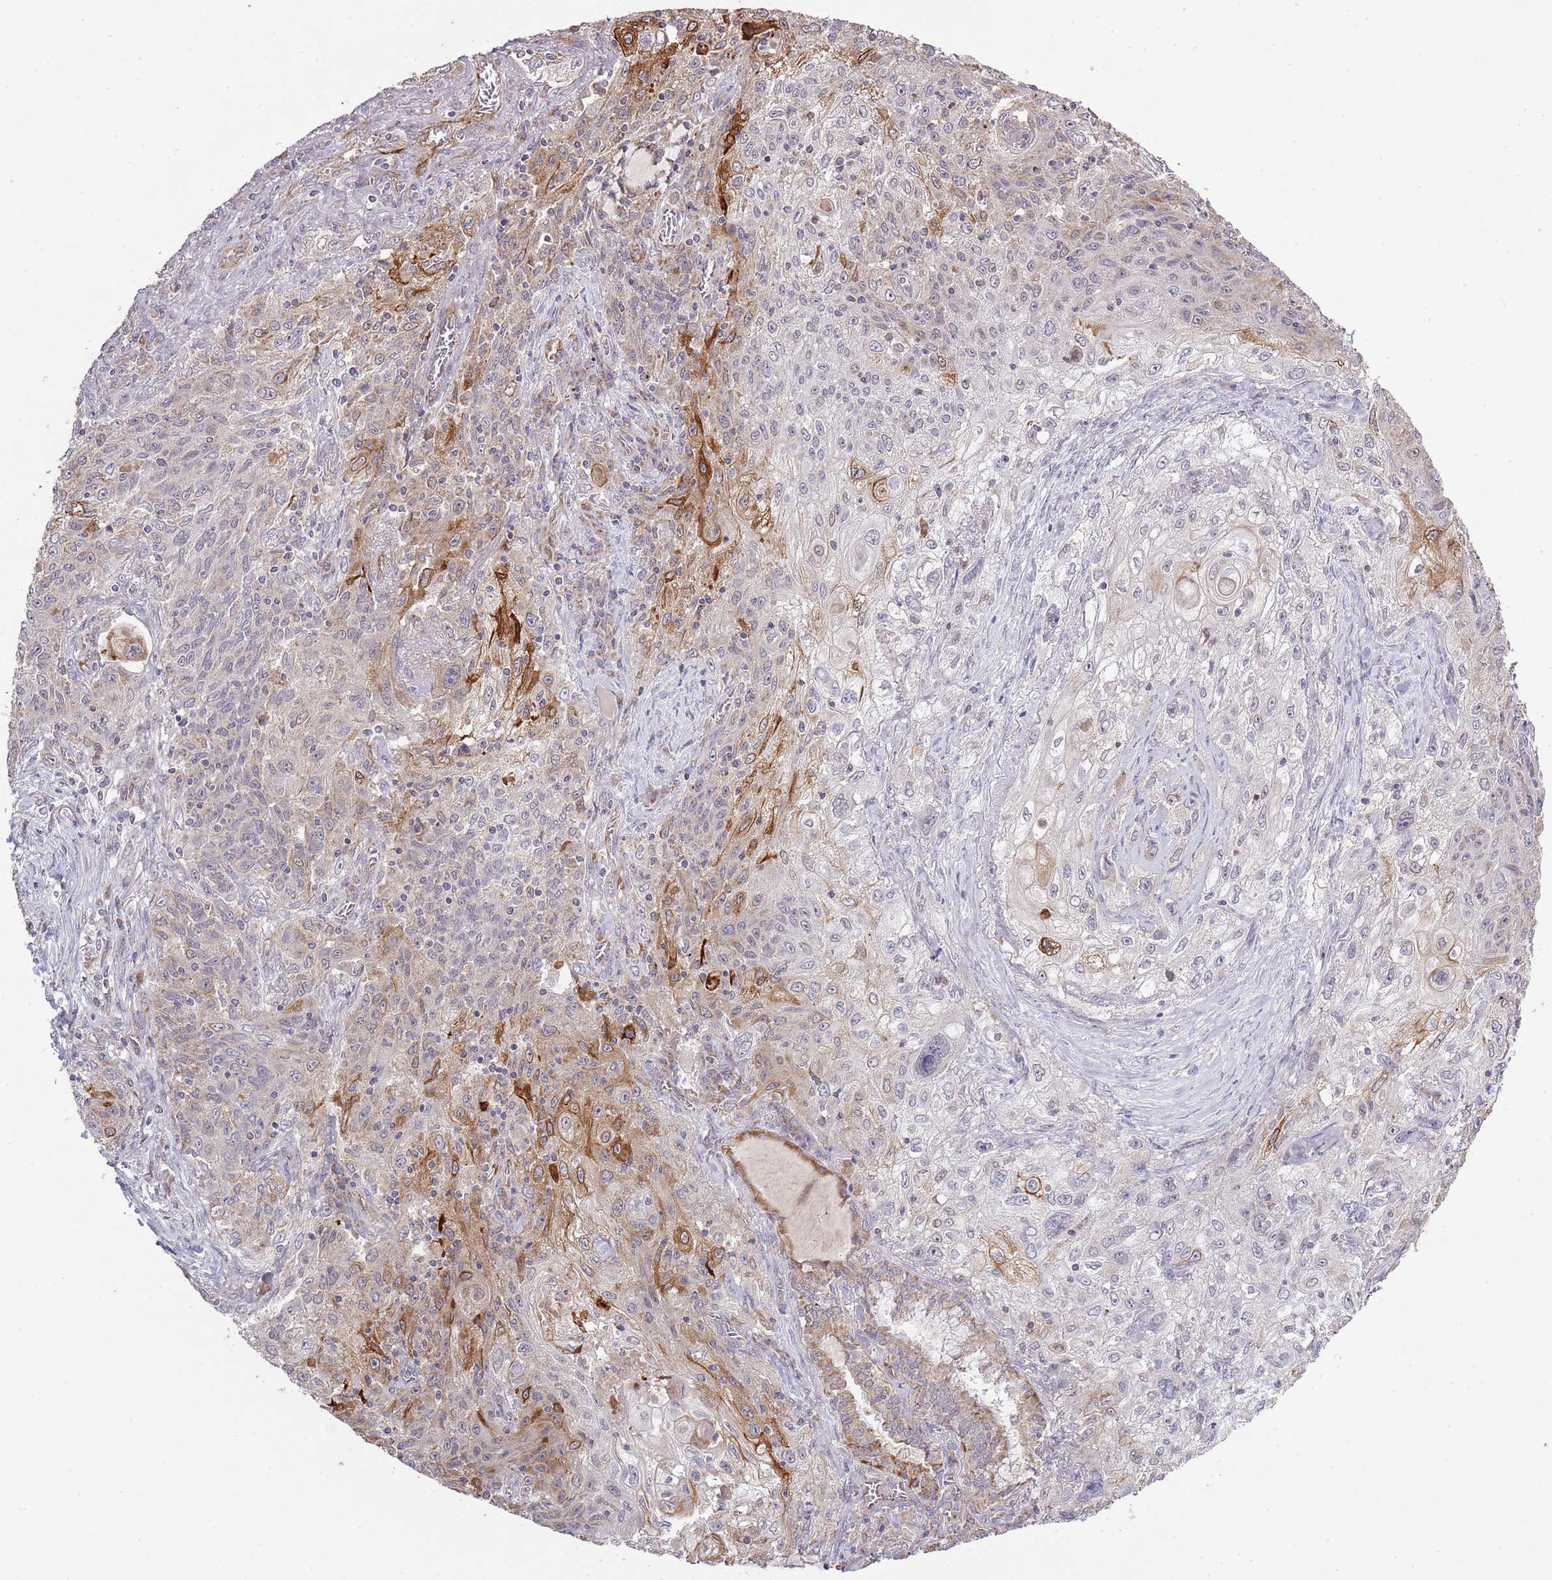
{"staining": {"intensity": "moderate", "quantity": "<25%", "location": "cytoplasmic/membranous"}, "tissue": "lung cancer", "cell_type": "Tumor cells", "image_type": "cancer", "snomed": [{"axis": "morphology", "description": "Squamous cell carcinoma, NOS"}, {"axis": "topography", "description": "Lung"}], "caption": "The immunohistochemical stain shows moderate cytoplasmic/membranous positivity in tumor cells of lung squamous cell carcinoma tissue.", "gene": "IVD", "patient": {"sex": "female", "age": 69}}